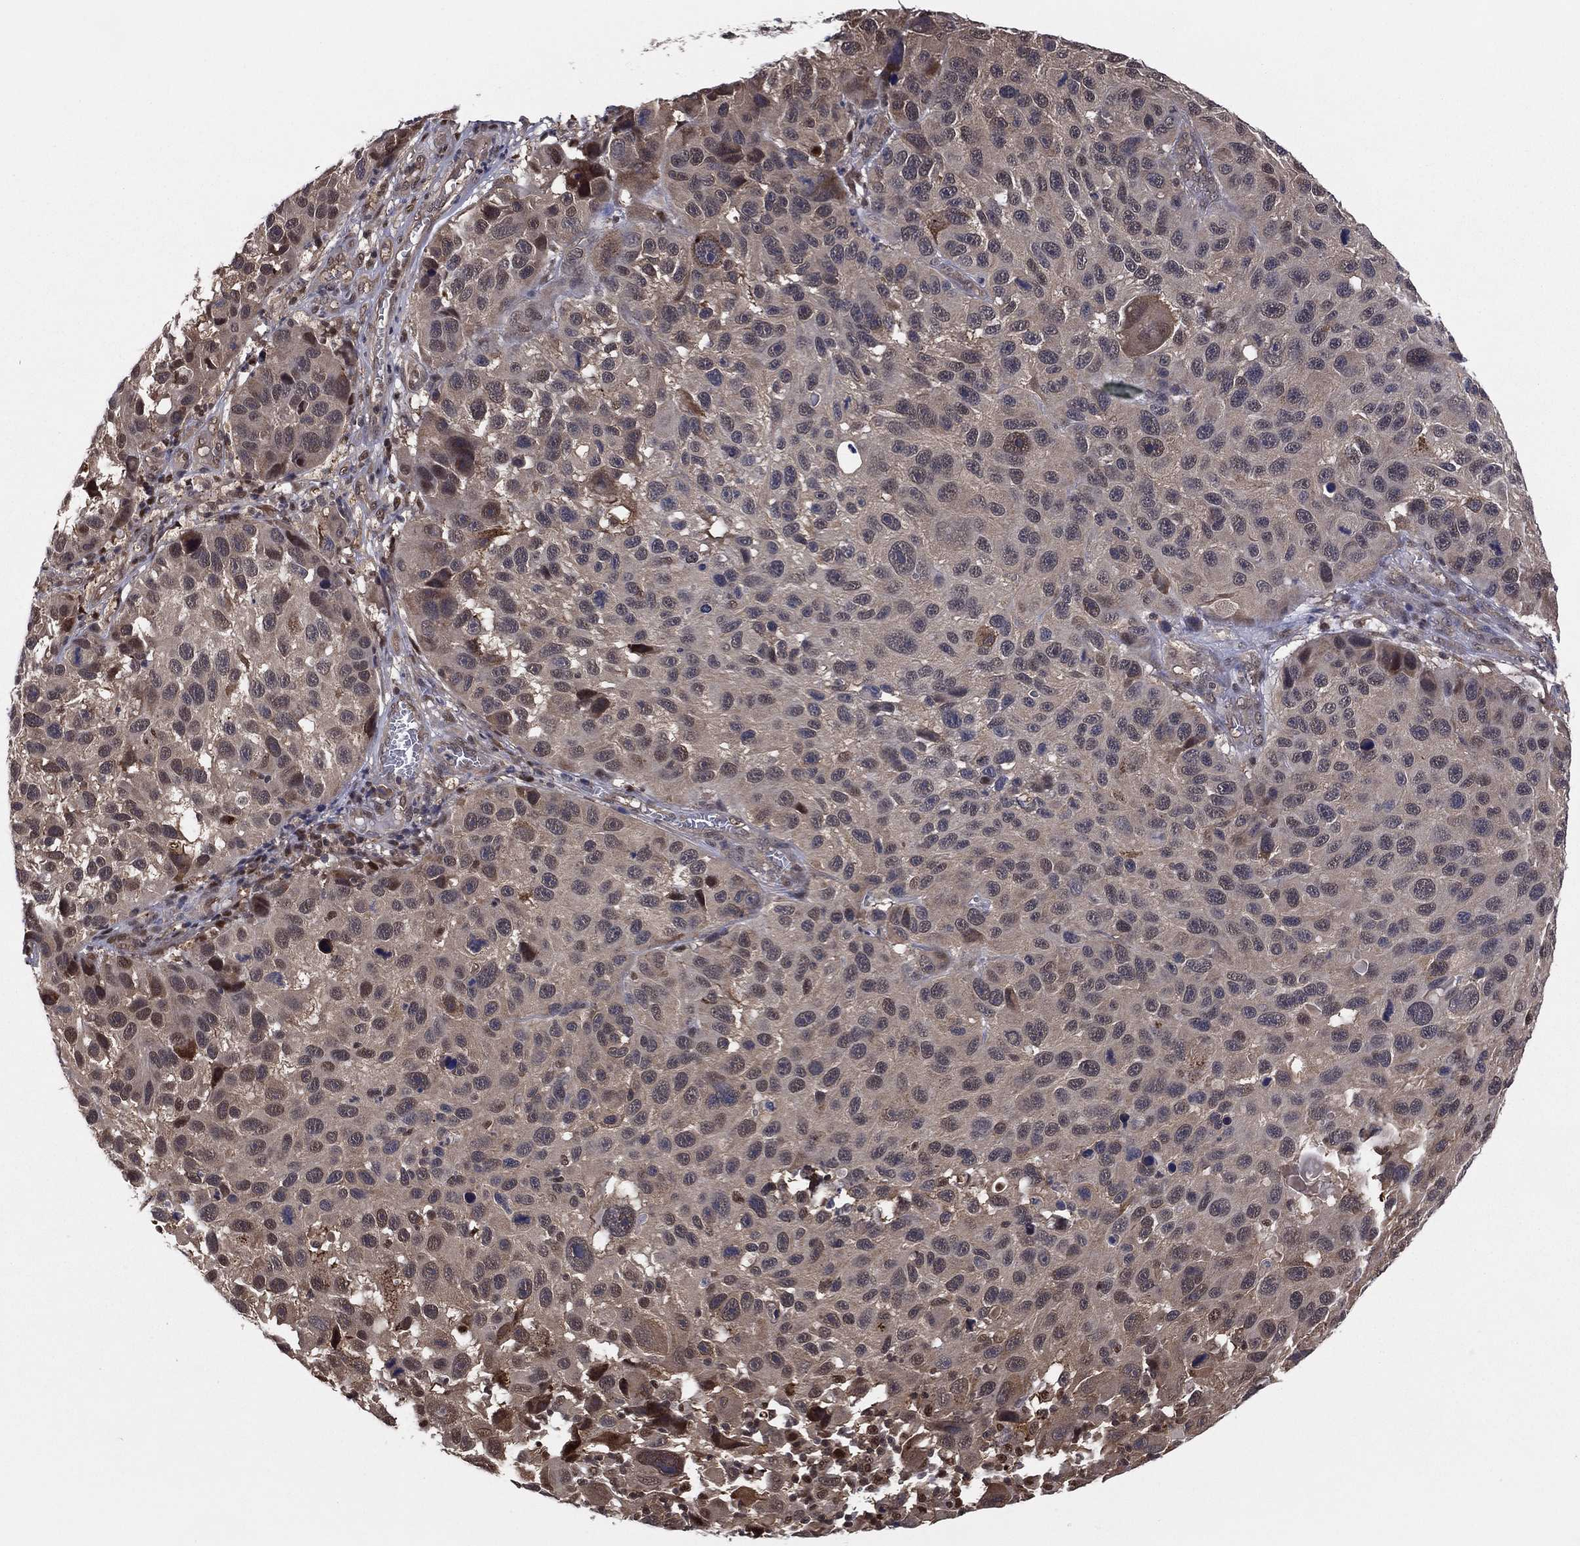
{"staining": {"intensity": "weak", "quantity": "<25%", "location": "cytoplasmic/membranous"}, "tissue": "melanoma", "cell_type": "Tumor cells", "image_type": "cancer", "snomed": [{"axis": "morphology", "description": "Malignant melanoma, NOS"}, {"axis": "topography", "description": "Skin"}], "caption": "An image of malignant melanoma stained for a protein displays no brown staining in tumor cells. Nuclei are stained in blue.", "gene": "ICOSLG", "patient": {"sex": "male", "age": 53}}